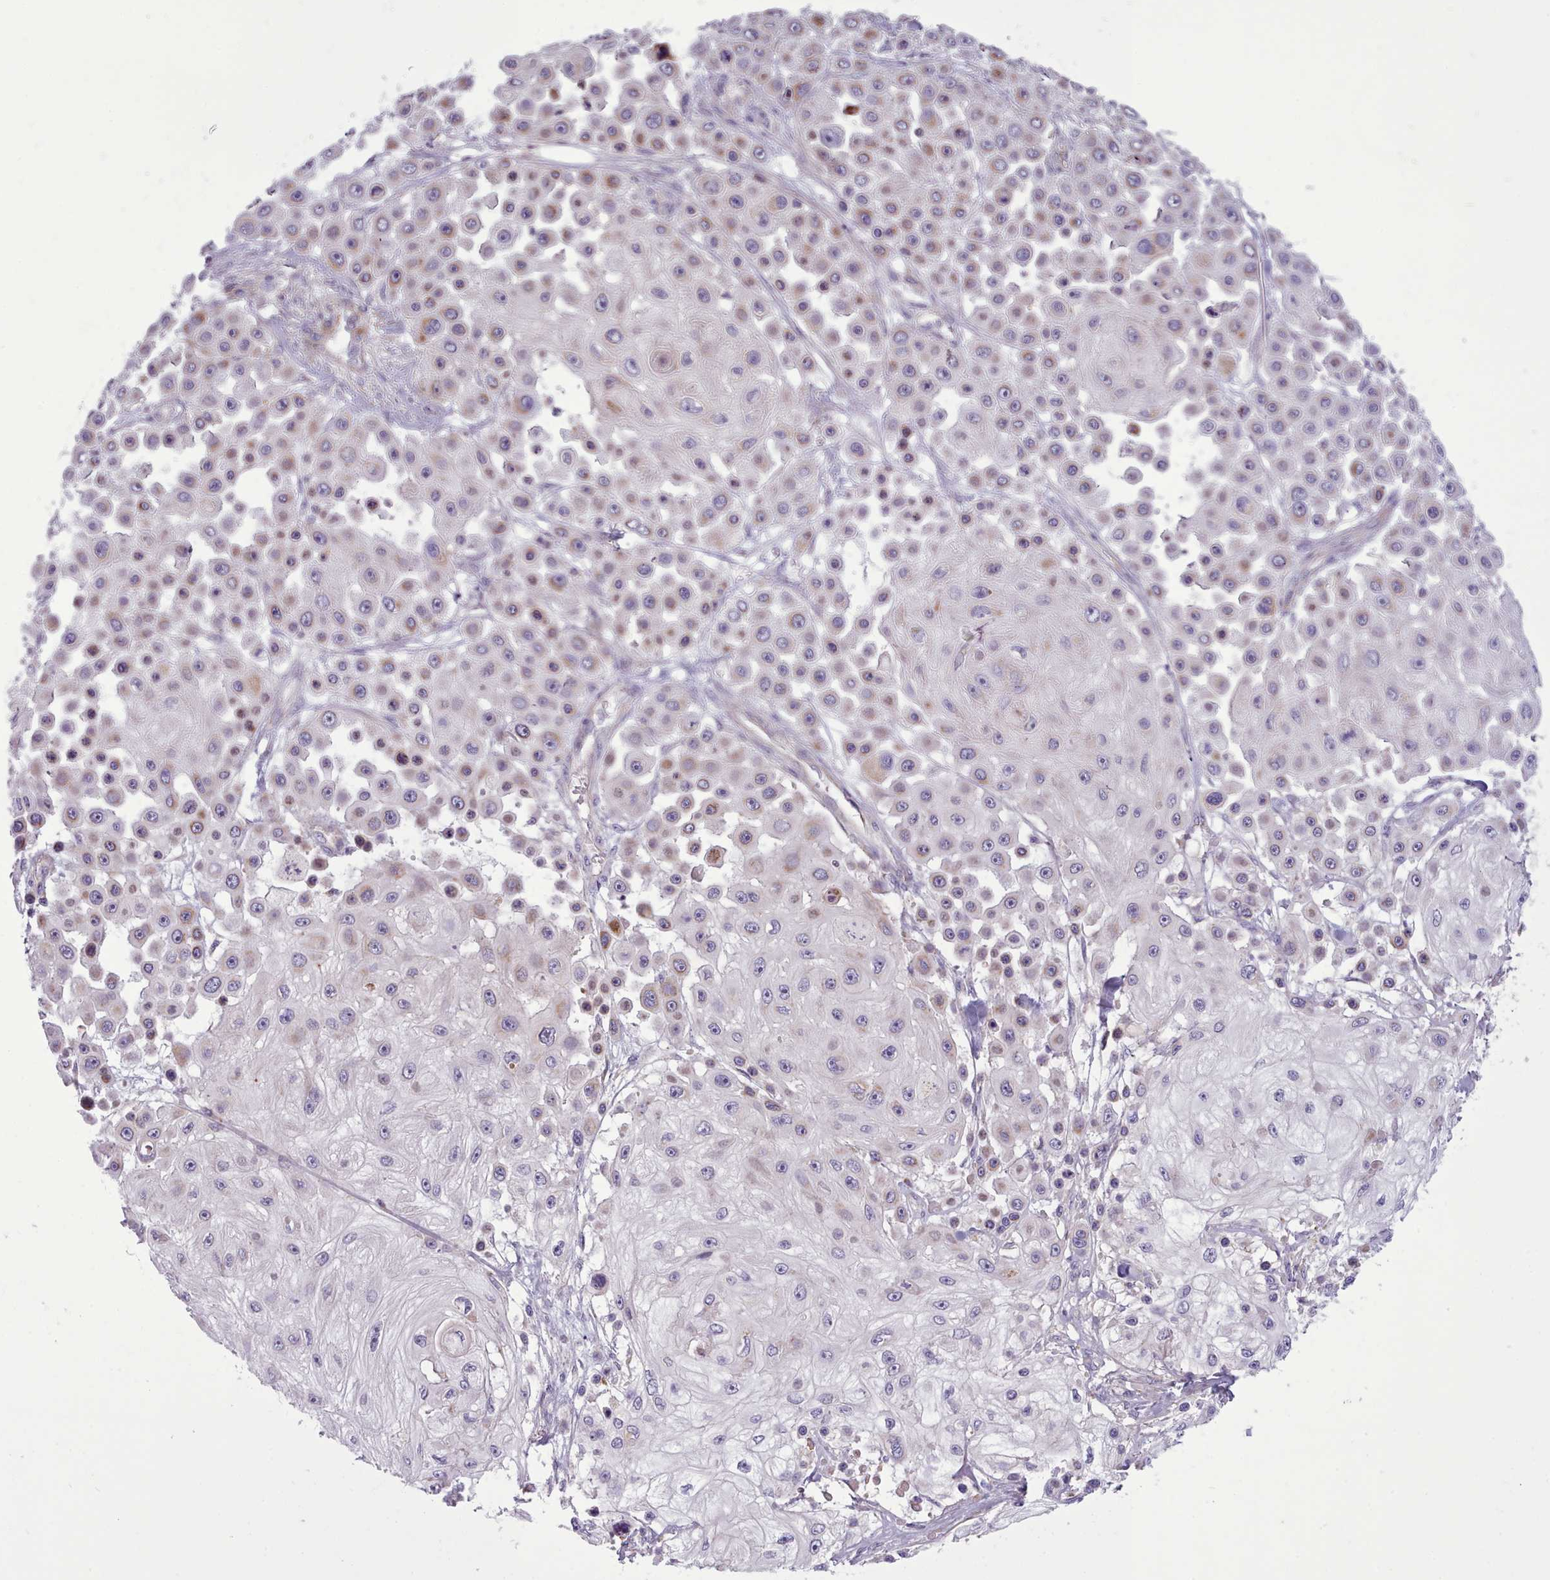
{"staining": {"intensity": "weak", "quantity": "<25%", "location": "cytoplasmic/membranous"}, "tissue": "skin cancer", "cell_type": "Tumor cells", "image_type": "cancer", "snomed": [{"axis": "morphology", "description": "Squamous cell carcinoma, NOS"}, {"axis": "topography", "description": "Skin"}], "caption": "A high-resolution micrograph shows immunohistochemistry (IHC) staining of skin cancer, which displays no significant positivity in tumor cells.", "gene": "TENT4B", "patient": {"sex": "male", "age": 67}}